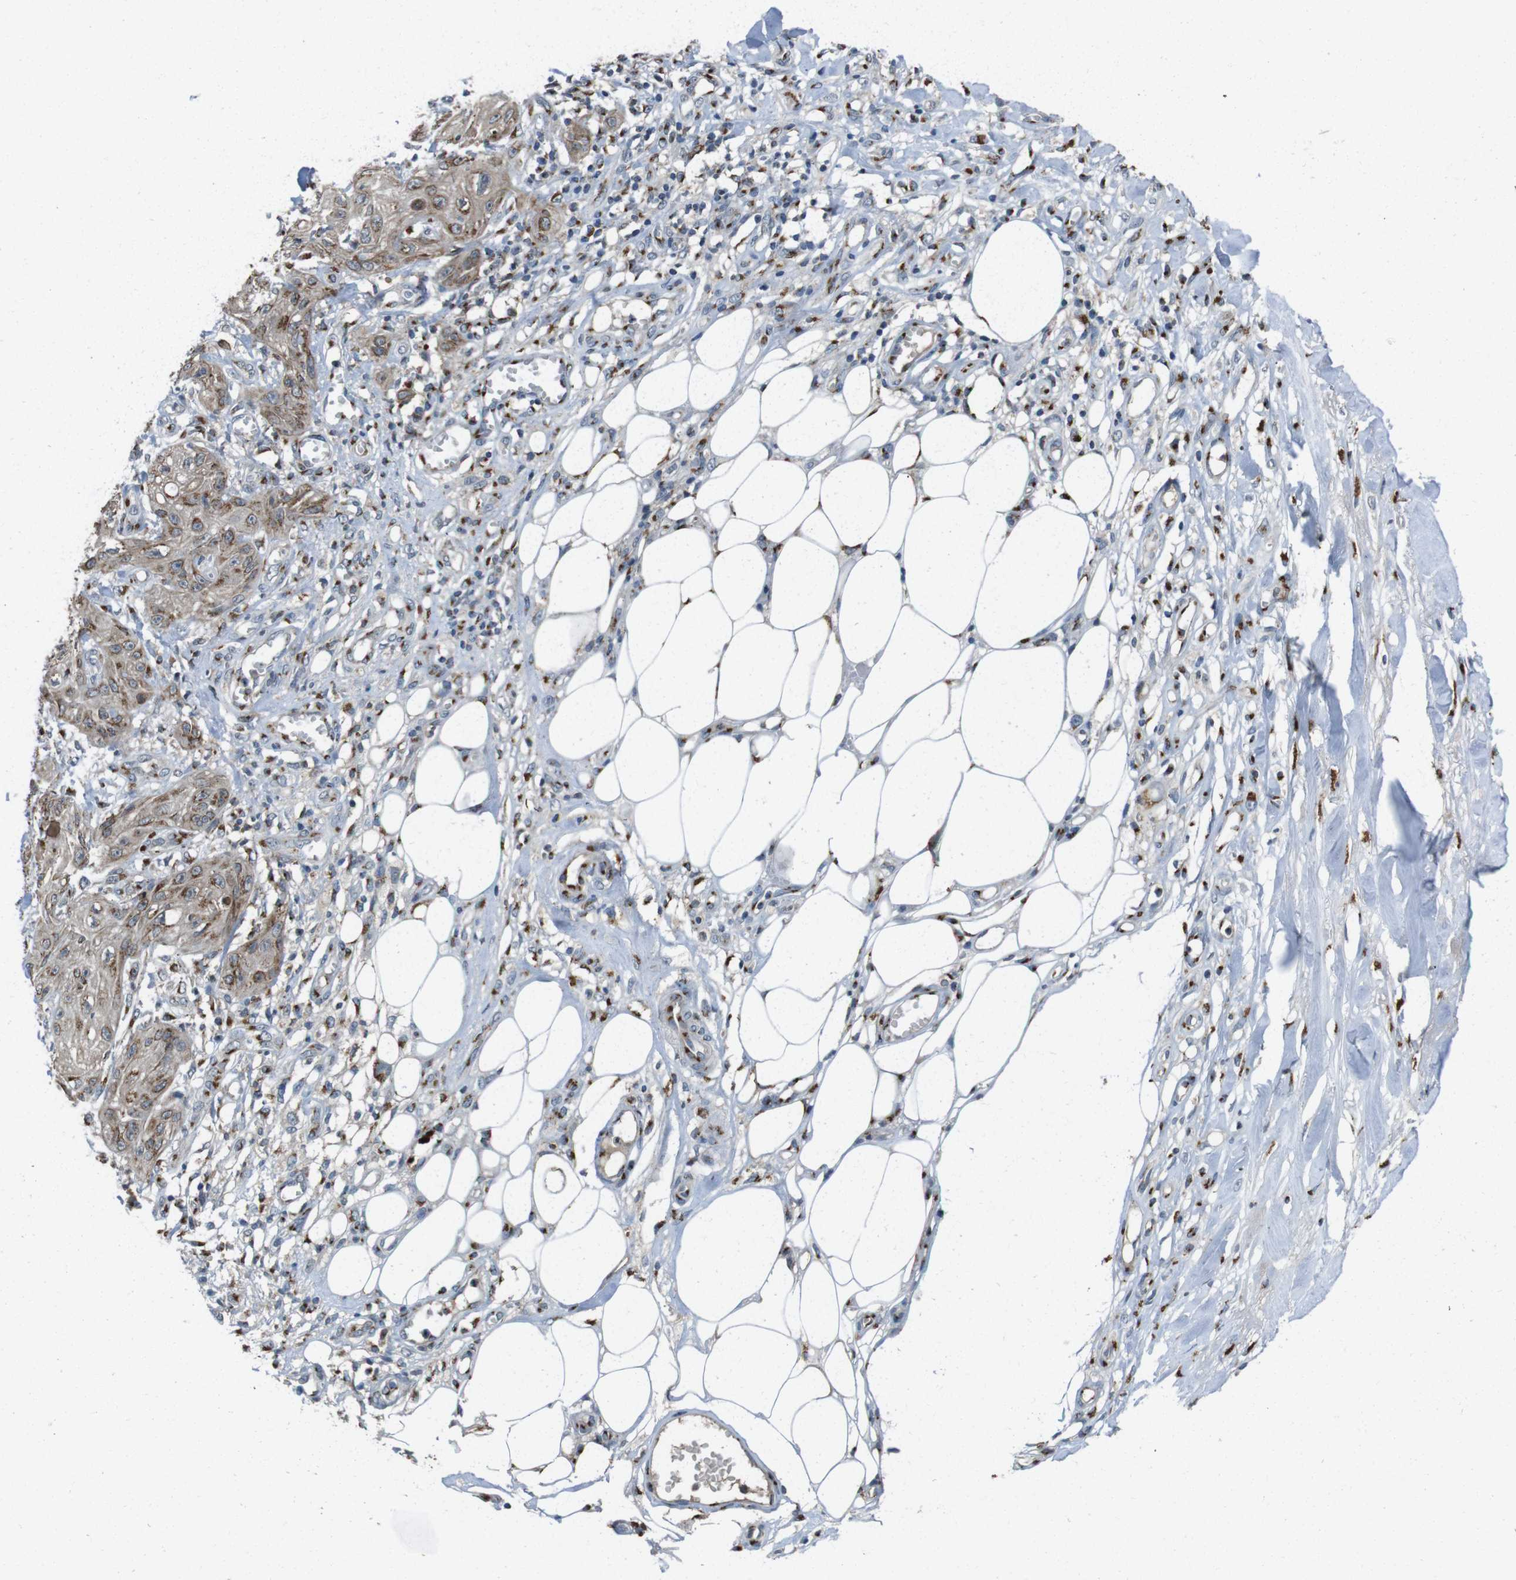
{"staining": {"intensity": "moderate", "quantity": ">75%", "location": "cytoplasmic/membranous"}, "tissue": "skin cancer", "cell_type": "Tumor cells", "image_type": "cancer", "snomed": [{"axis": "morphology", "description": "Squamous cell carcinoma, NOS"}, {"axis": "topography", "description": "Skin"}], "caption": "Tumor cells show medium levels of moderate cytoplasmic/membranous expression in about >75% of cells in human skin squamous cell carcinoma.", "gene": "ZFPL1", "patient": {"sex": "male", "age": 74}}